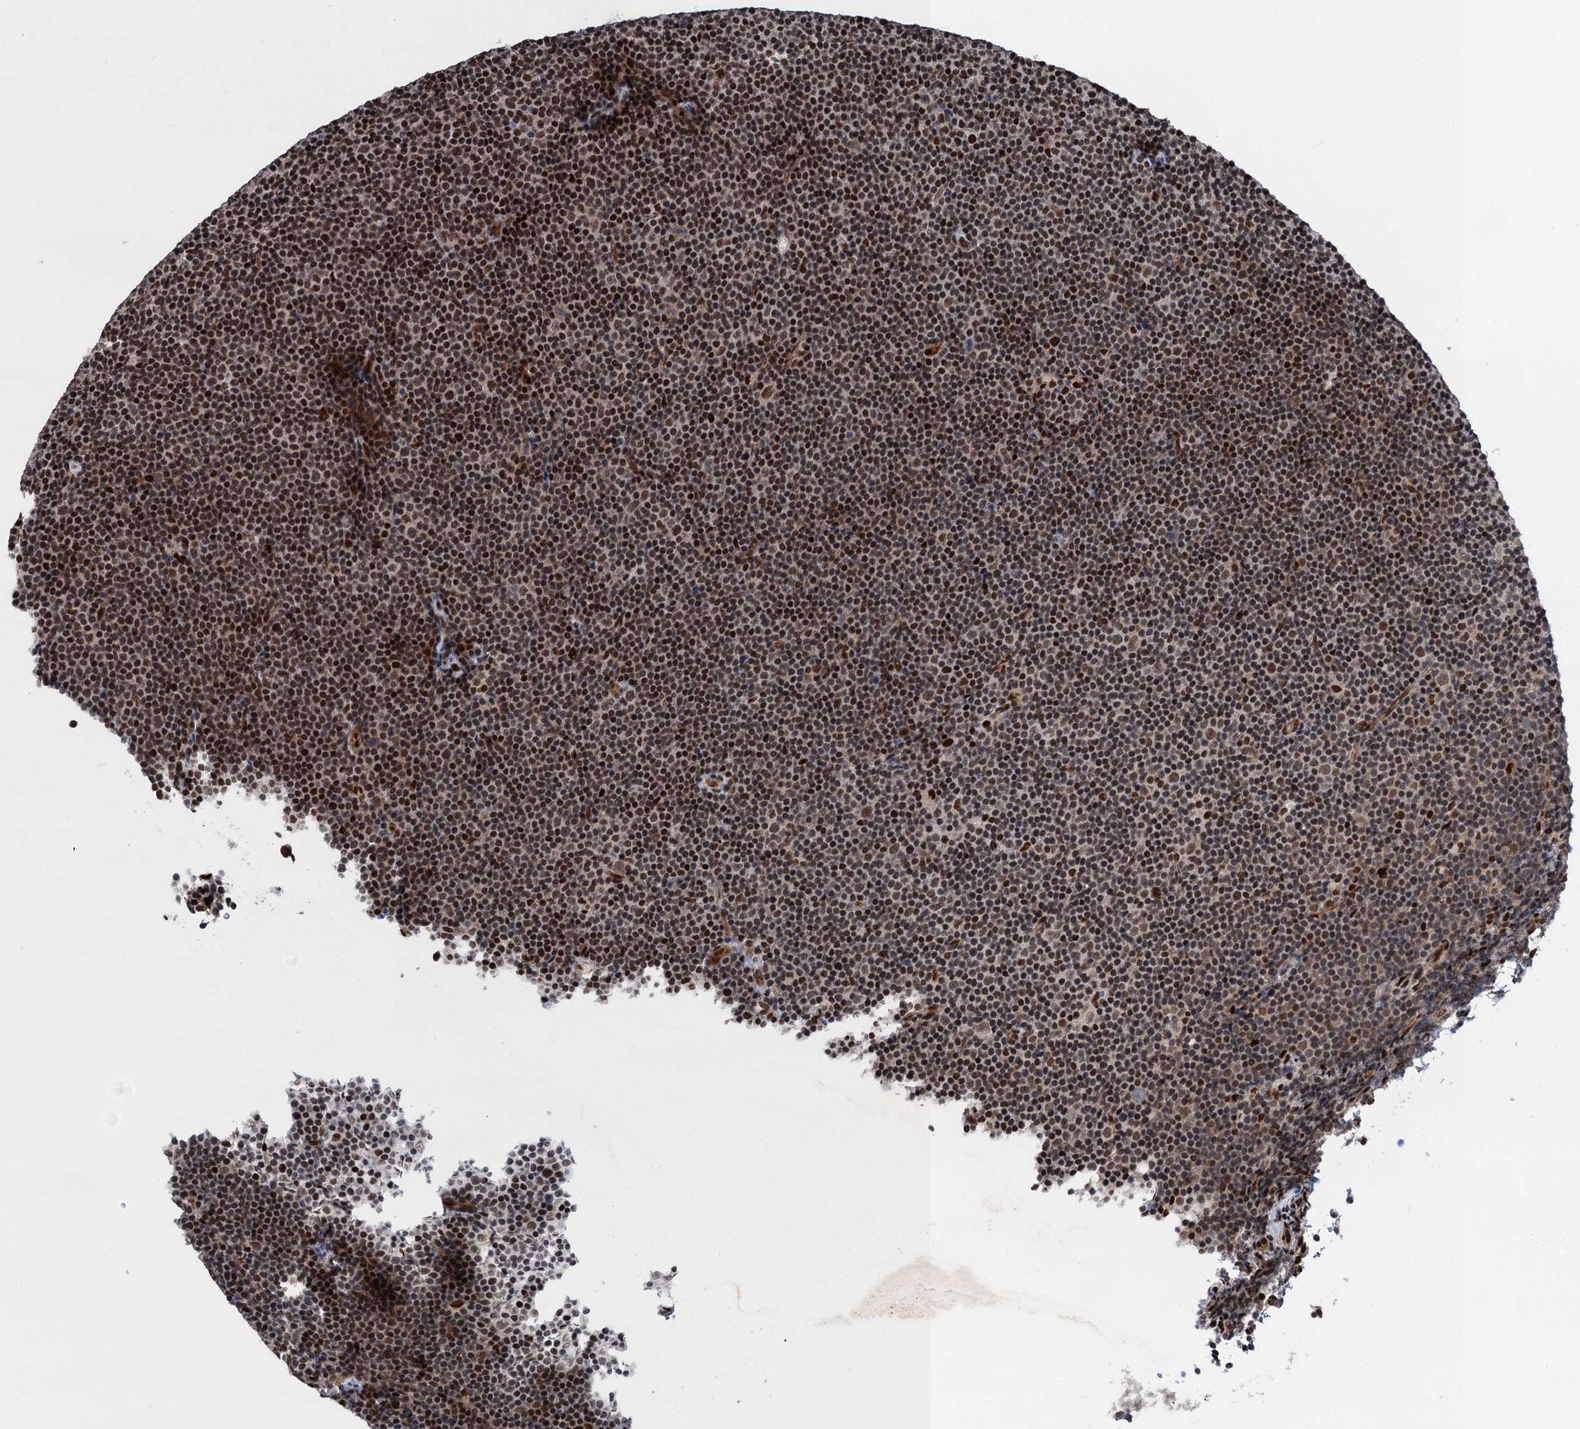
{"staining": {"intensity": "strong", "quantity": "25%-75%", "location": "nuclear"}, "tissue": "lymphoma", "cell_type": "Tumor cells", "image_type": "cancer", "snomed": [{"axis": "morphology", "description": "Malignant lymphoma, non-Hodgkin's type, Low grade"}, {"axis": "topography", "description": "Lymph node"}], "caption": "Immunohistochemistry (IHC) (DAB) staining of malignant lymphoma, non-Hodgkin's type (low-grade) shows strong nuclear protein staining in approximately 25%-75% of tumor cells.", "gene": "PPP4R1", "patient": {"sex": "female", "age": 67}}